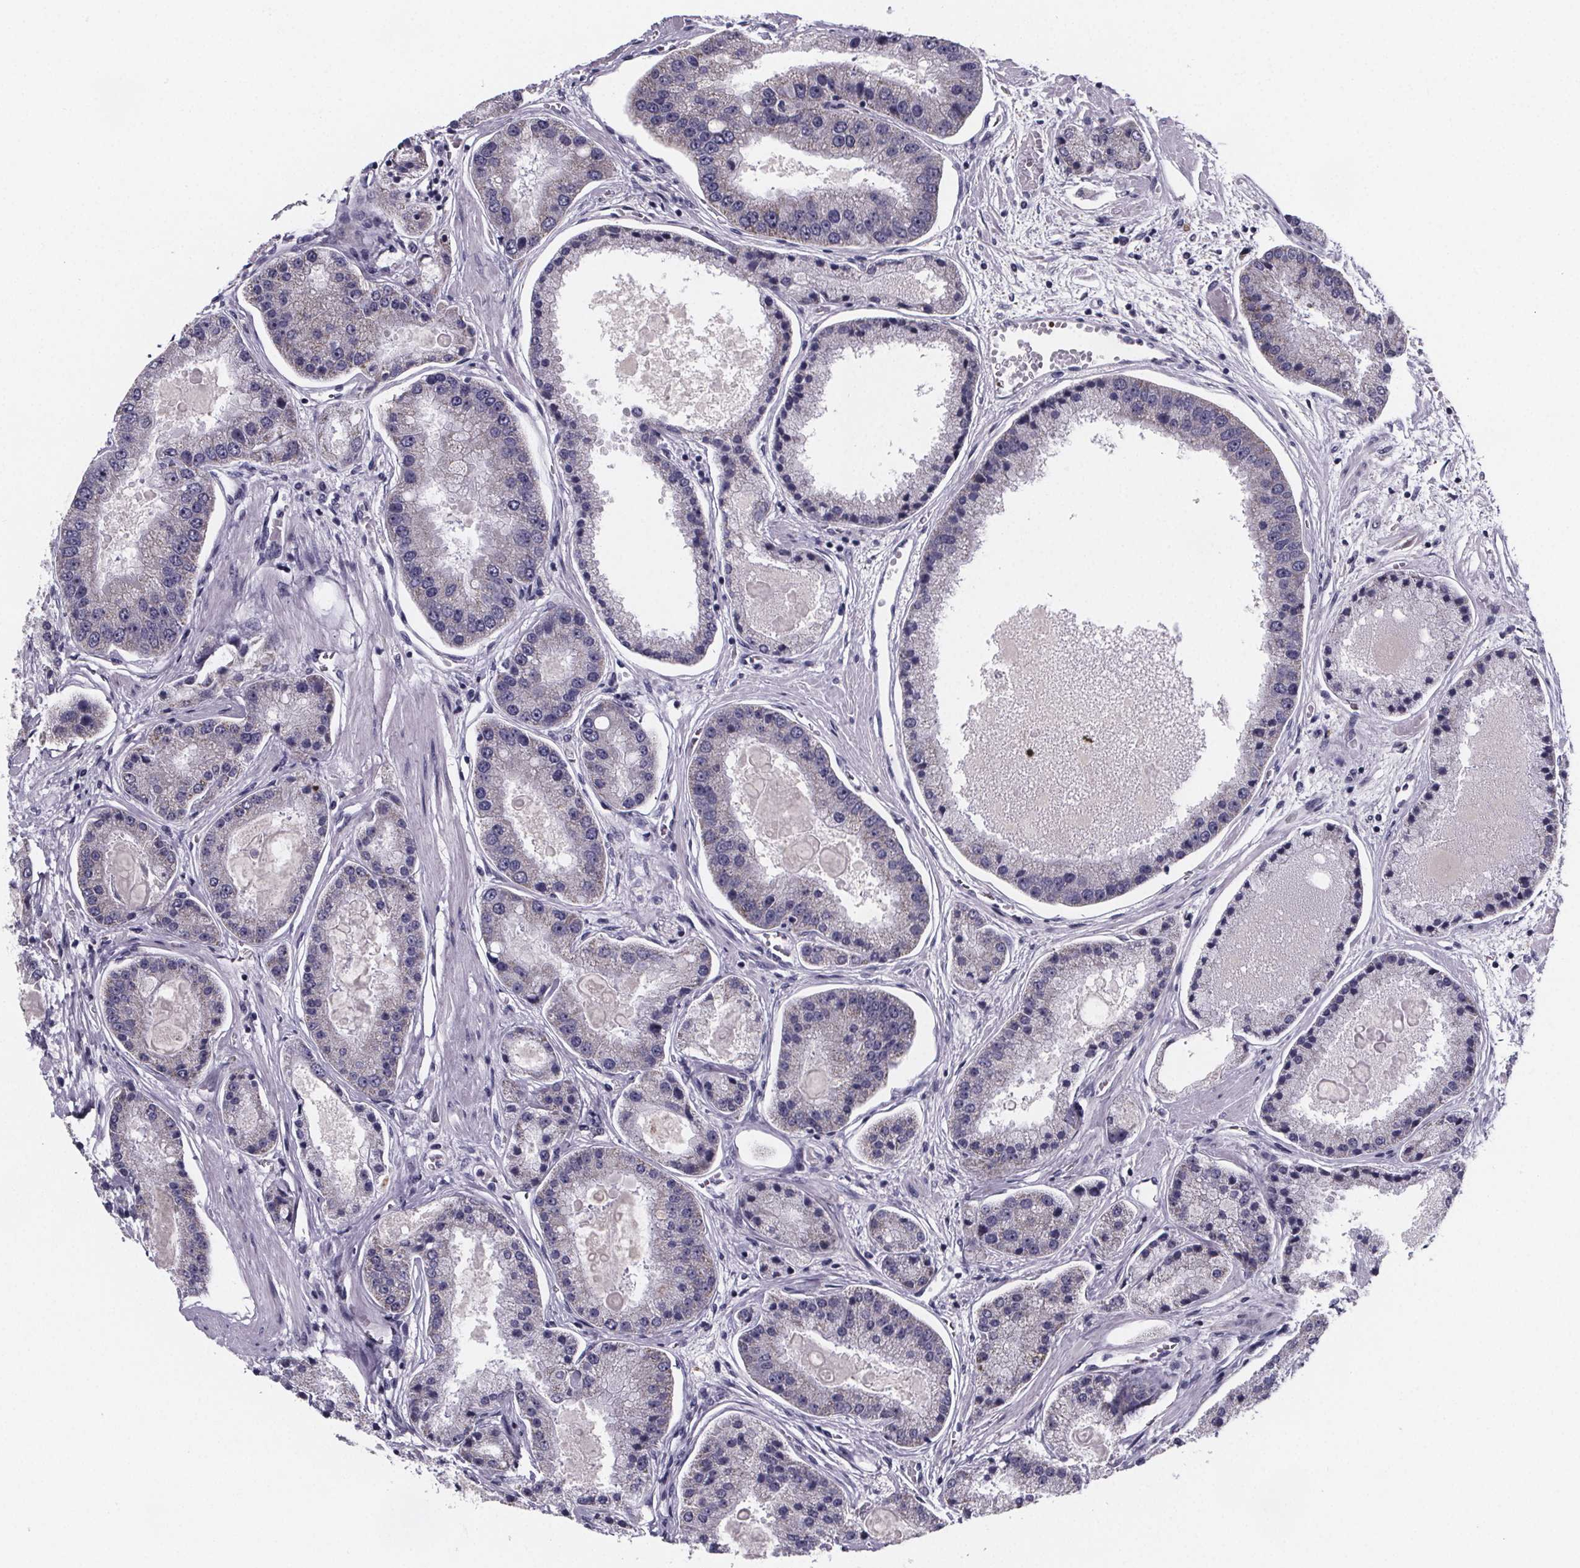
{"staining": {"intensity": "negative", "quantity": "none", "location": "none"}, "tissue": "prostate cancer", "cell_type": "Tumor cells", "image_type": "cancer", "snomed": [{"axis": "morphology", "description": "Adenocarcinoma, High grade"}, {"axis": "topography", "description": "Prostate"}], "caption": "Photomicrograph shows no protein positivity in tumor cells of prostate cancer (high-grade adenocarcinoma) tissue.", "gene": "PAH", "patient": {"sex": "male", "age": 67}}